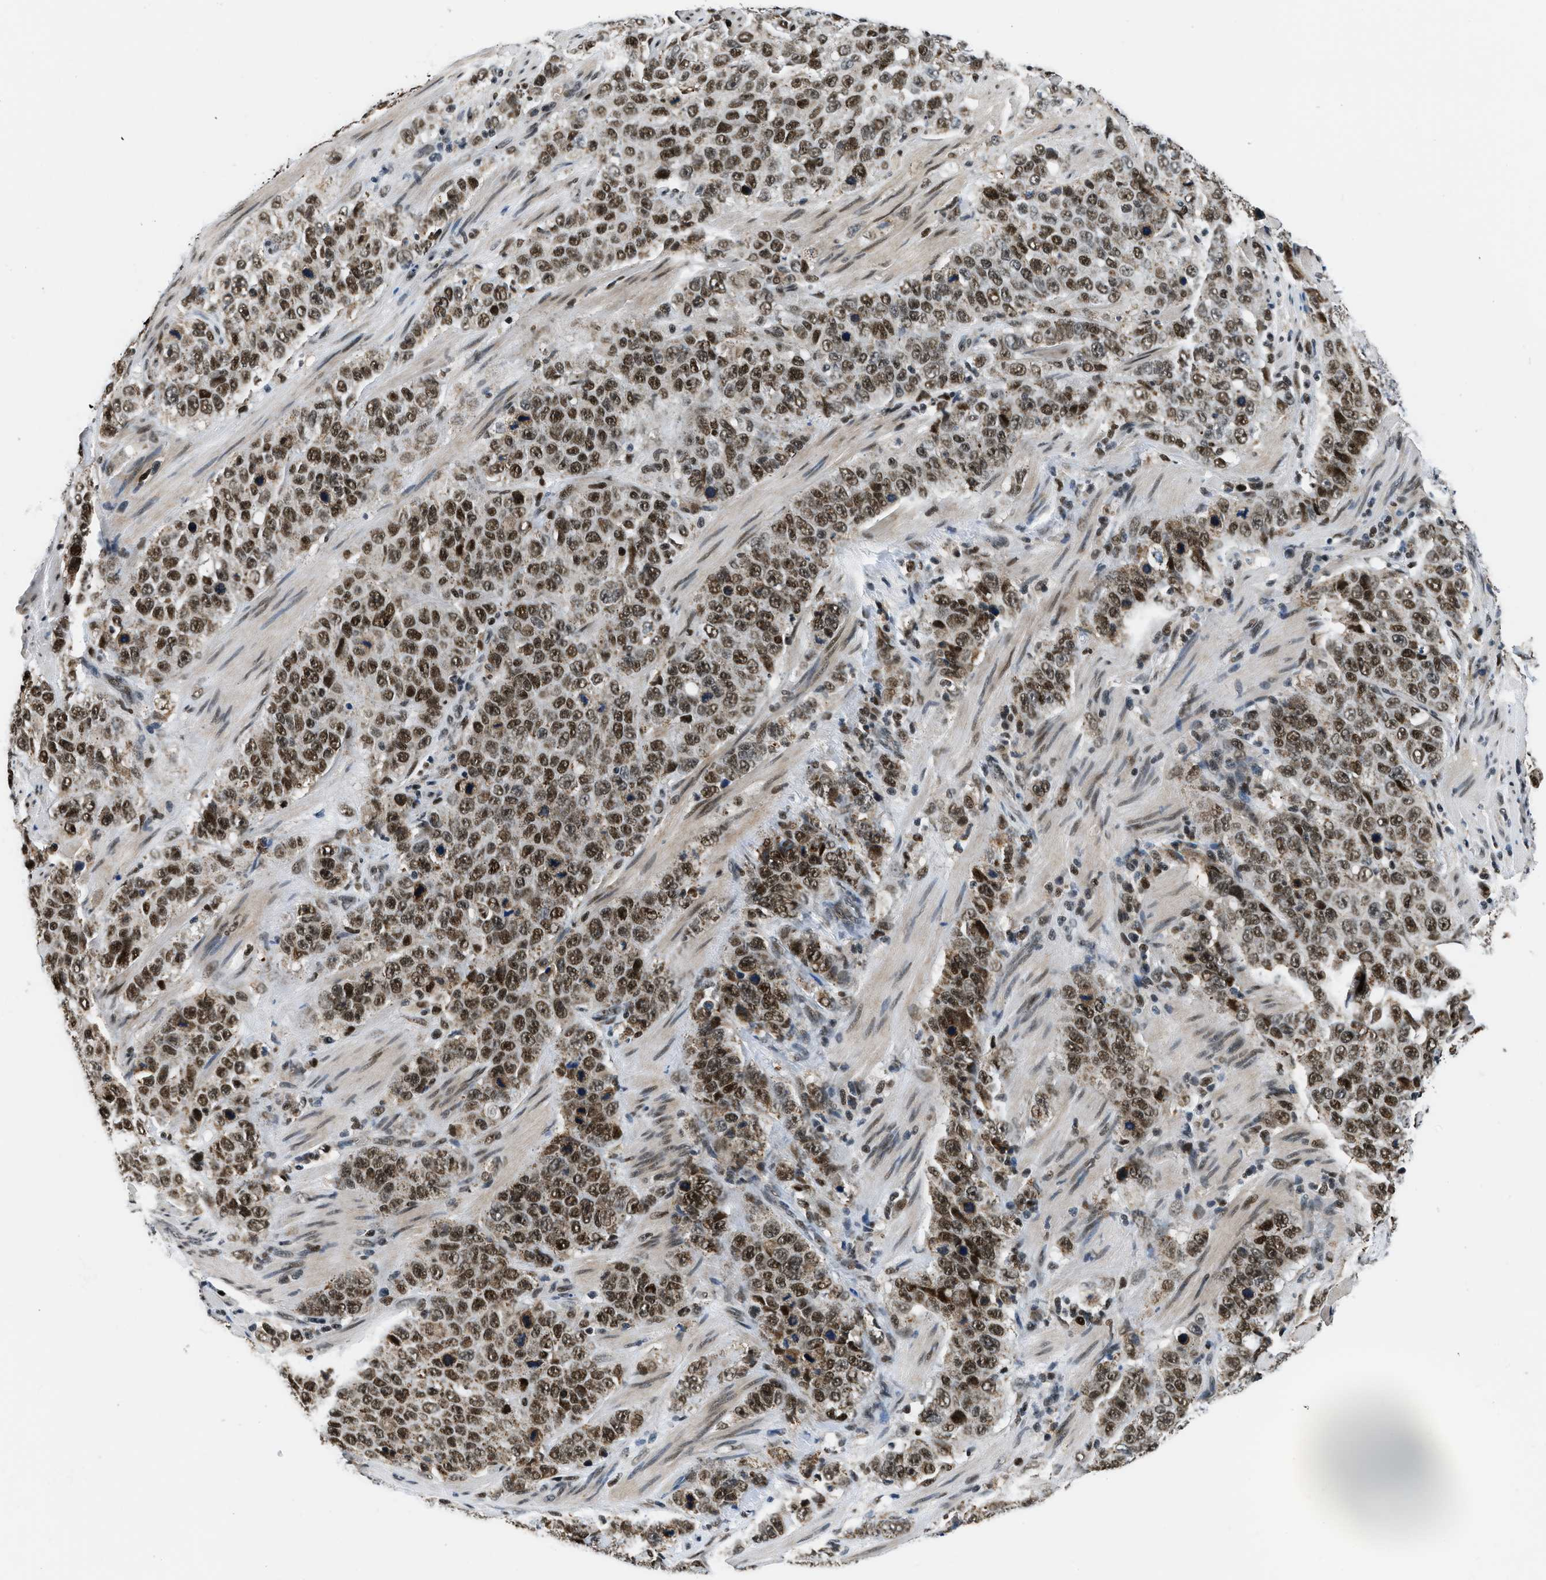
{"staining": {"intensity": "strong", "quantity": ">75%", "location": "nuclear"}, "tissue": "stomach cancer", "cell_type": "Tumor cells", "image_type": "cancer", "snomed": [{"axis": "morphology", "description": "Adenocarcinoma, NOS"}, {"axis": "topography", "description": "Stomach"}], "caption": "Protein staining demonstrates strong nuclear positivity in about >75% of tumor cells in stomach cancer.", "gene": "KDM3B", "patient": {"sex": "male", "age": 48}}